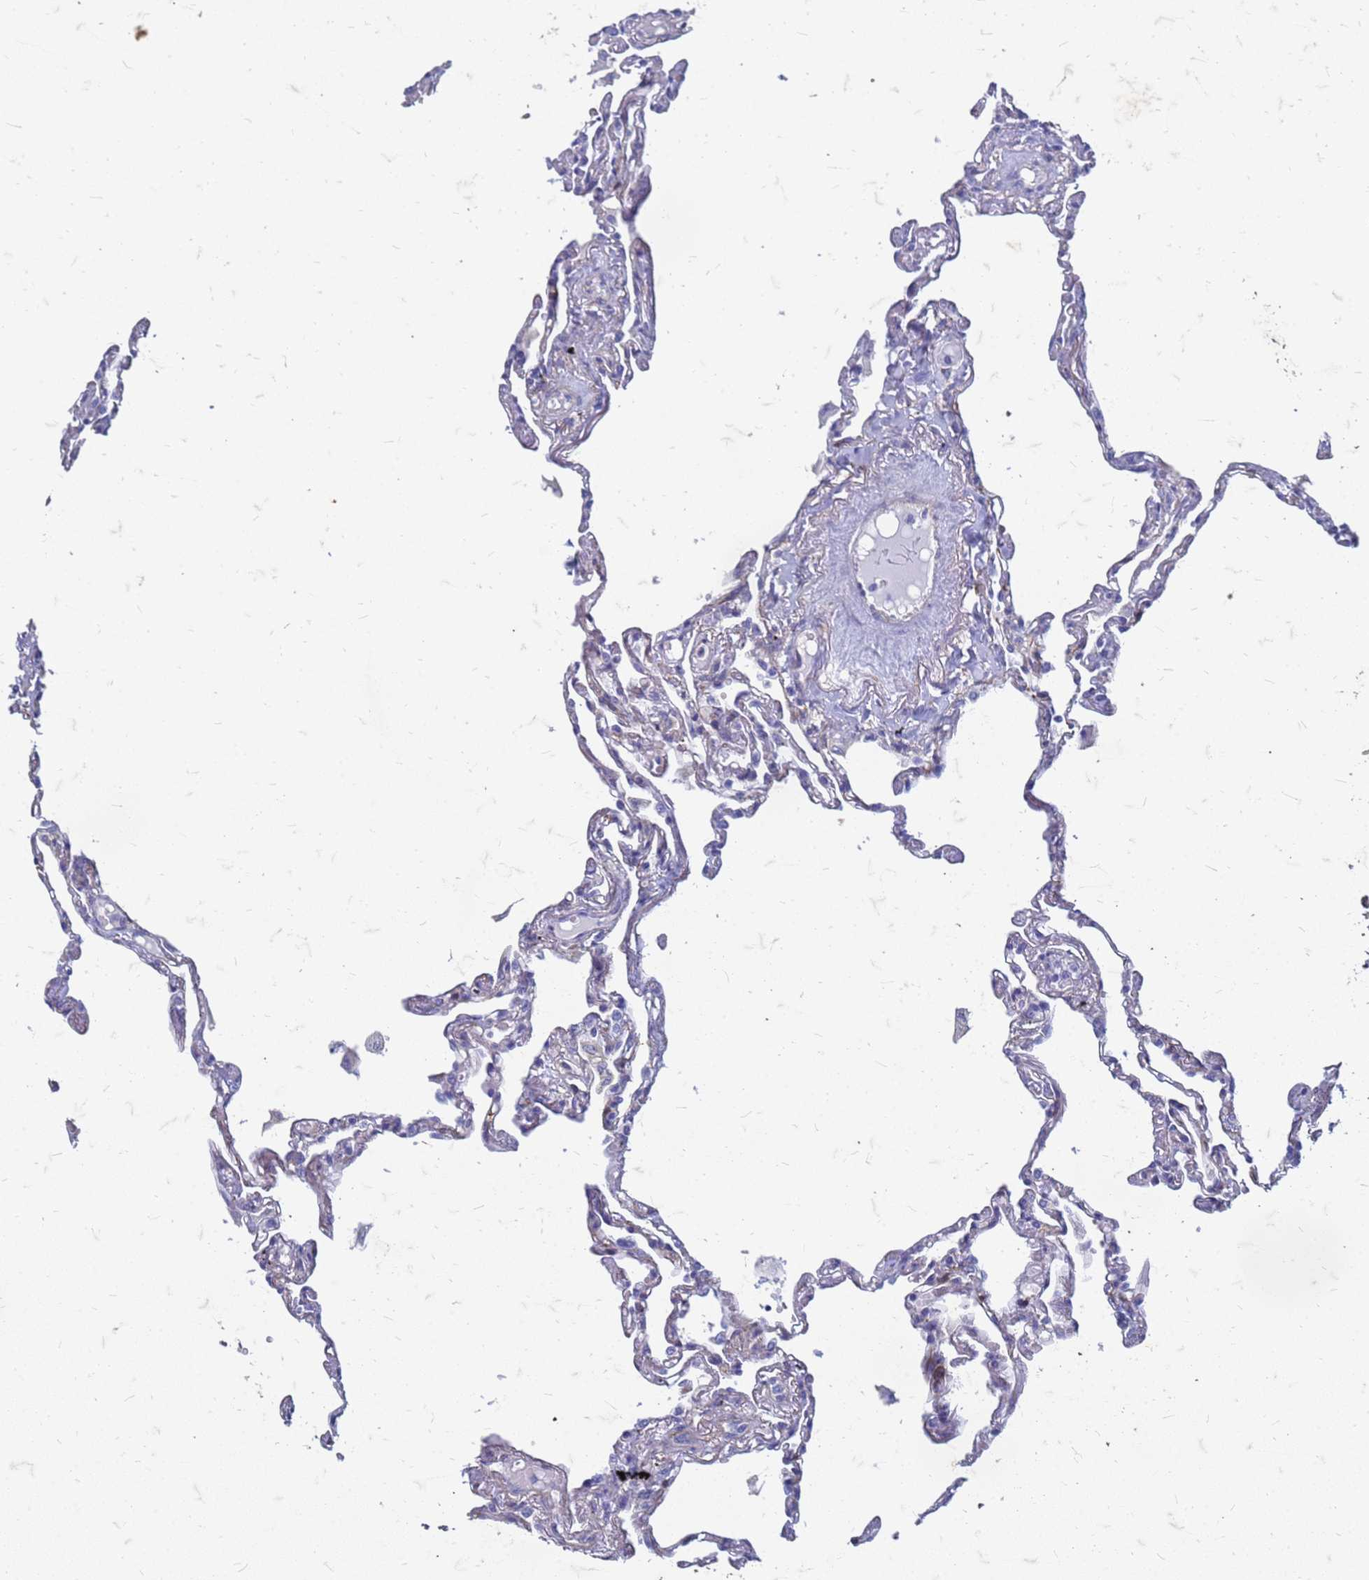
{"staining": {"intensity": "negative", "quantity": "none", "location": "none"}, "tissue": "lung", "cell_type": "Alveolar cells", "image_type": "normal", "snomed": [{"axis": "morphology", "description": "Normal tissue, NOS"}, {"axis": "topography", "description": "Lung"}], "caption": "The micrograph reveals no significant expression in alveolar cells of lung. The staining was performed using DAB to visualize the protein expression in brown, while the nuclei were stained in blue with hematoxylin (Magnification: 20x).", "gene": "TRIM64B", "patient": {"sex": "female", "age": 67}}